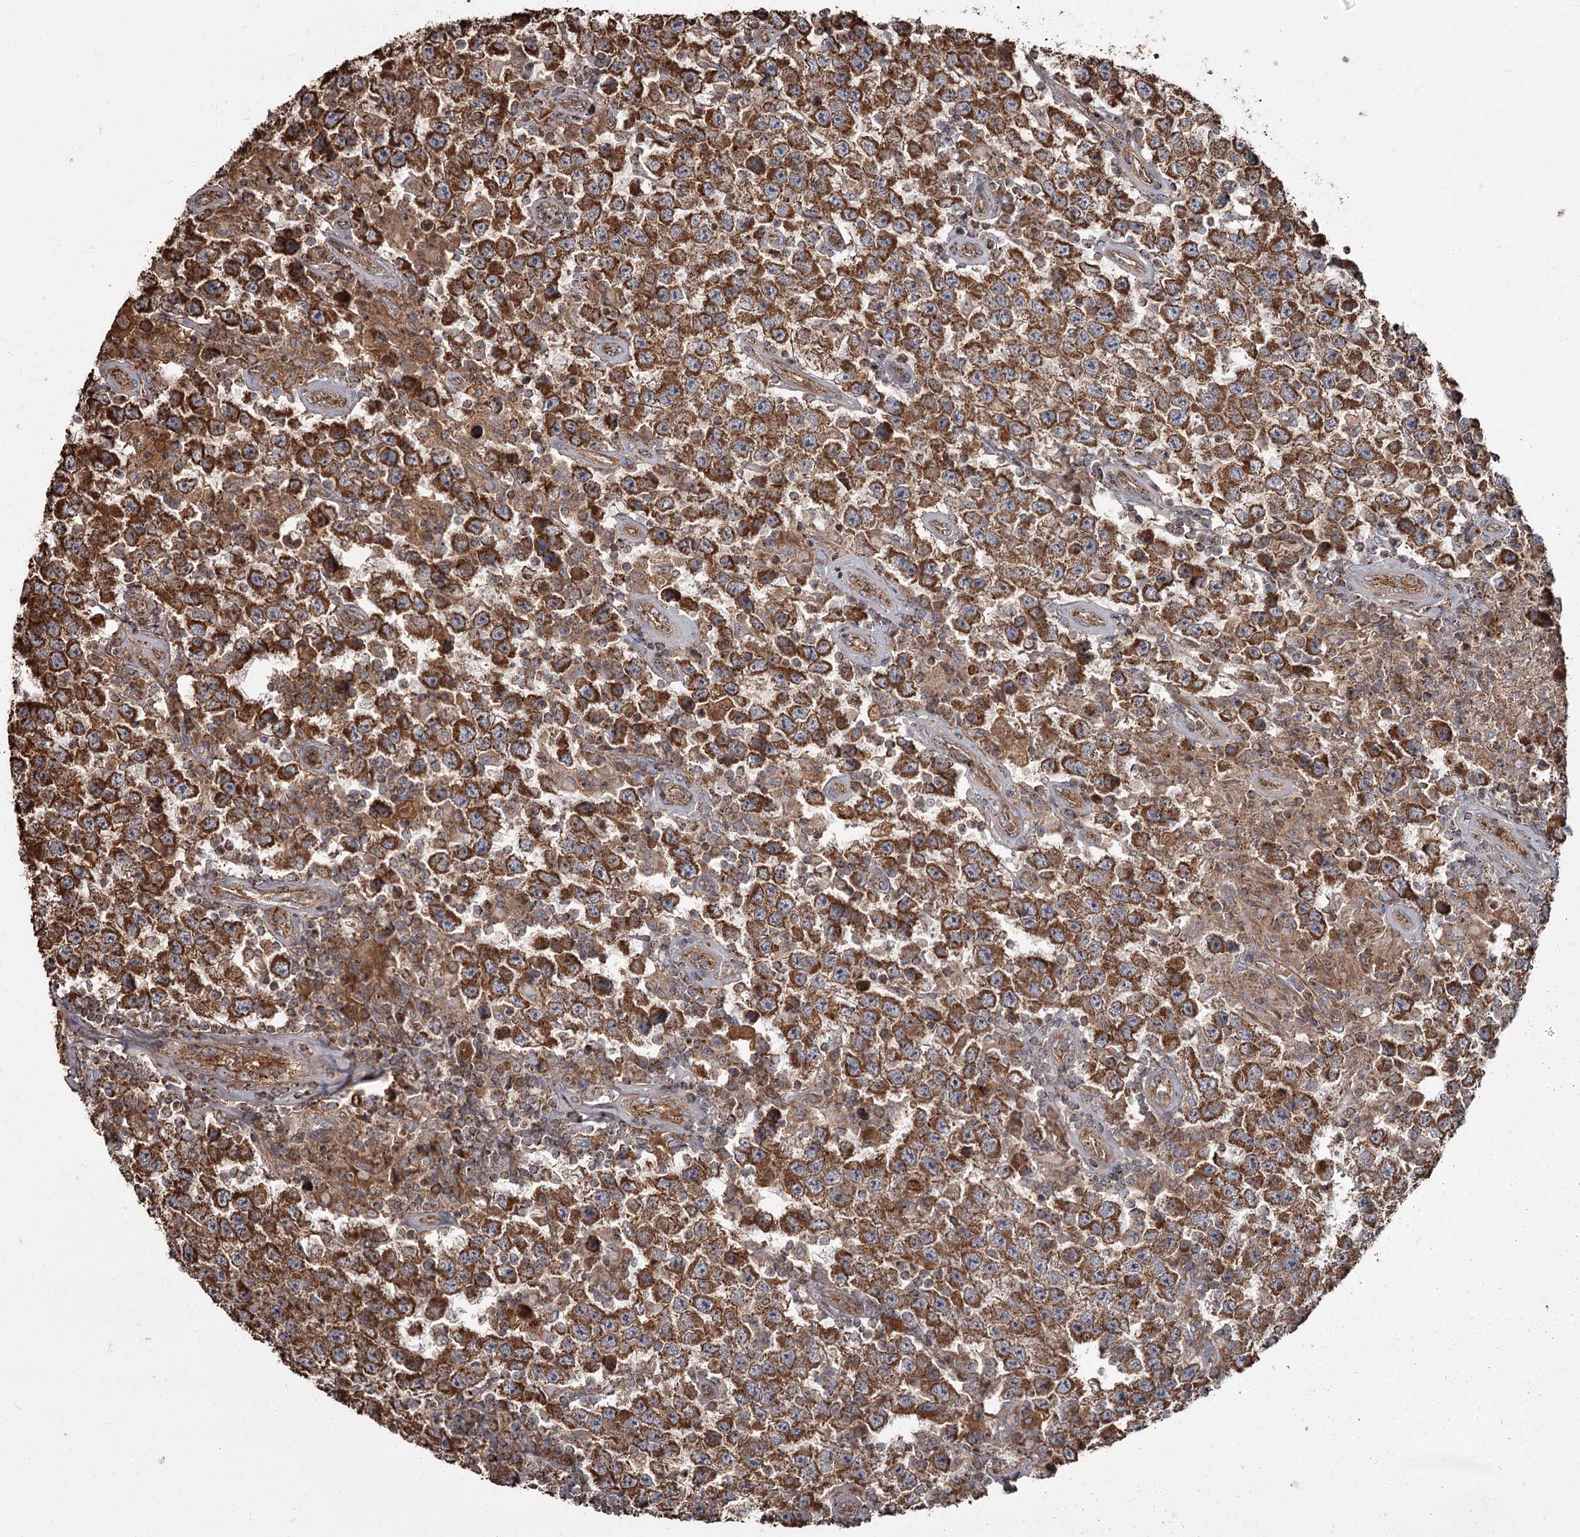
{"staining": {"intensity": "strong", "quantity": ">75%", "location": "cytoplasmic/membranous"}, "tissue": "testis cancer", "cell_type": "Tumor cells", "image_type": "cancer", "snomed": [{"axis": "morphology", "description": "Normal tissue, NOS"}, {"axis": "morphology", "description": "Urothelial carcinoma, High grade"}, {"axis": "morphology", "description": "Seminoma, NOS"}, {"axis": "morphology", "description": "Carcinoma, Embryonal, NOS"}, {"axis": "topography", "description": "Urinary bladder"}, {"axis": "topography", "description": "Testis"}], "caption": "Protein expression analysis of human testis high-grade urothelial carcinoma reveals strong cytoplasmic/membranous expression in approximately >75% of tumor cells.", "gene": "THAP9", "patient": {"sex": "male", "age": 41}}